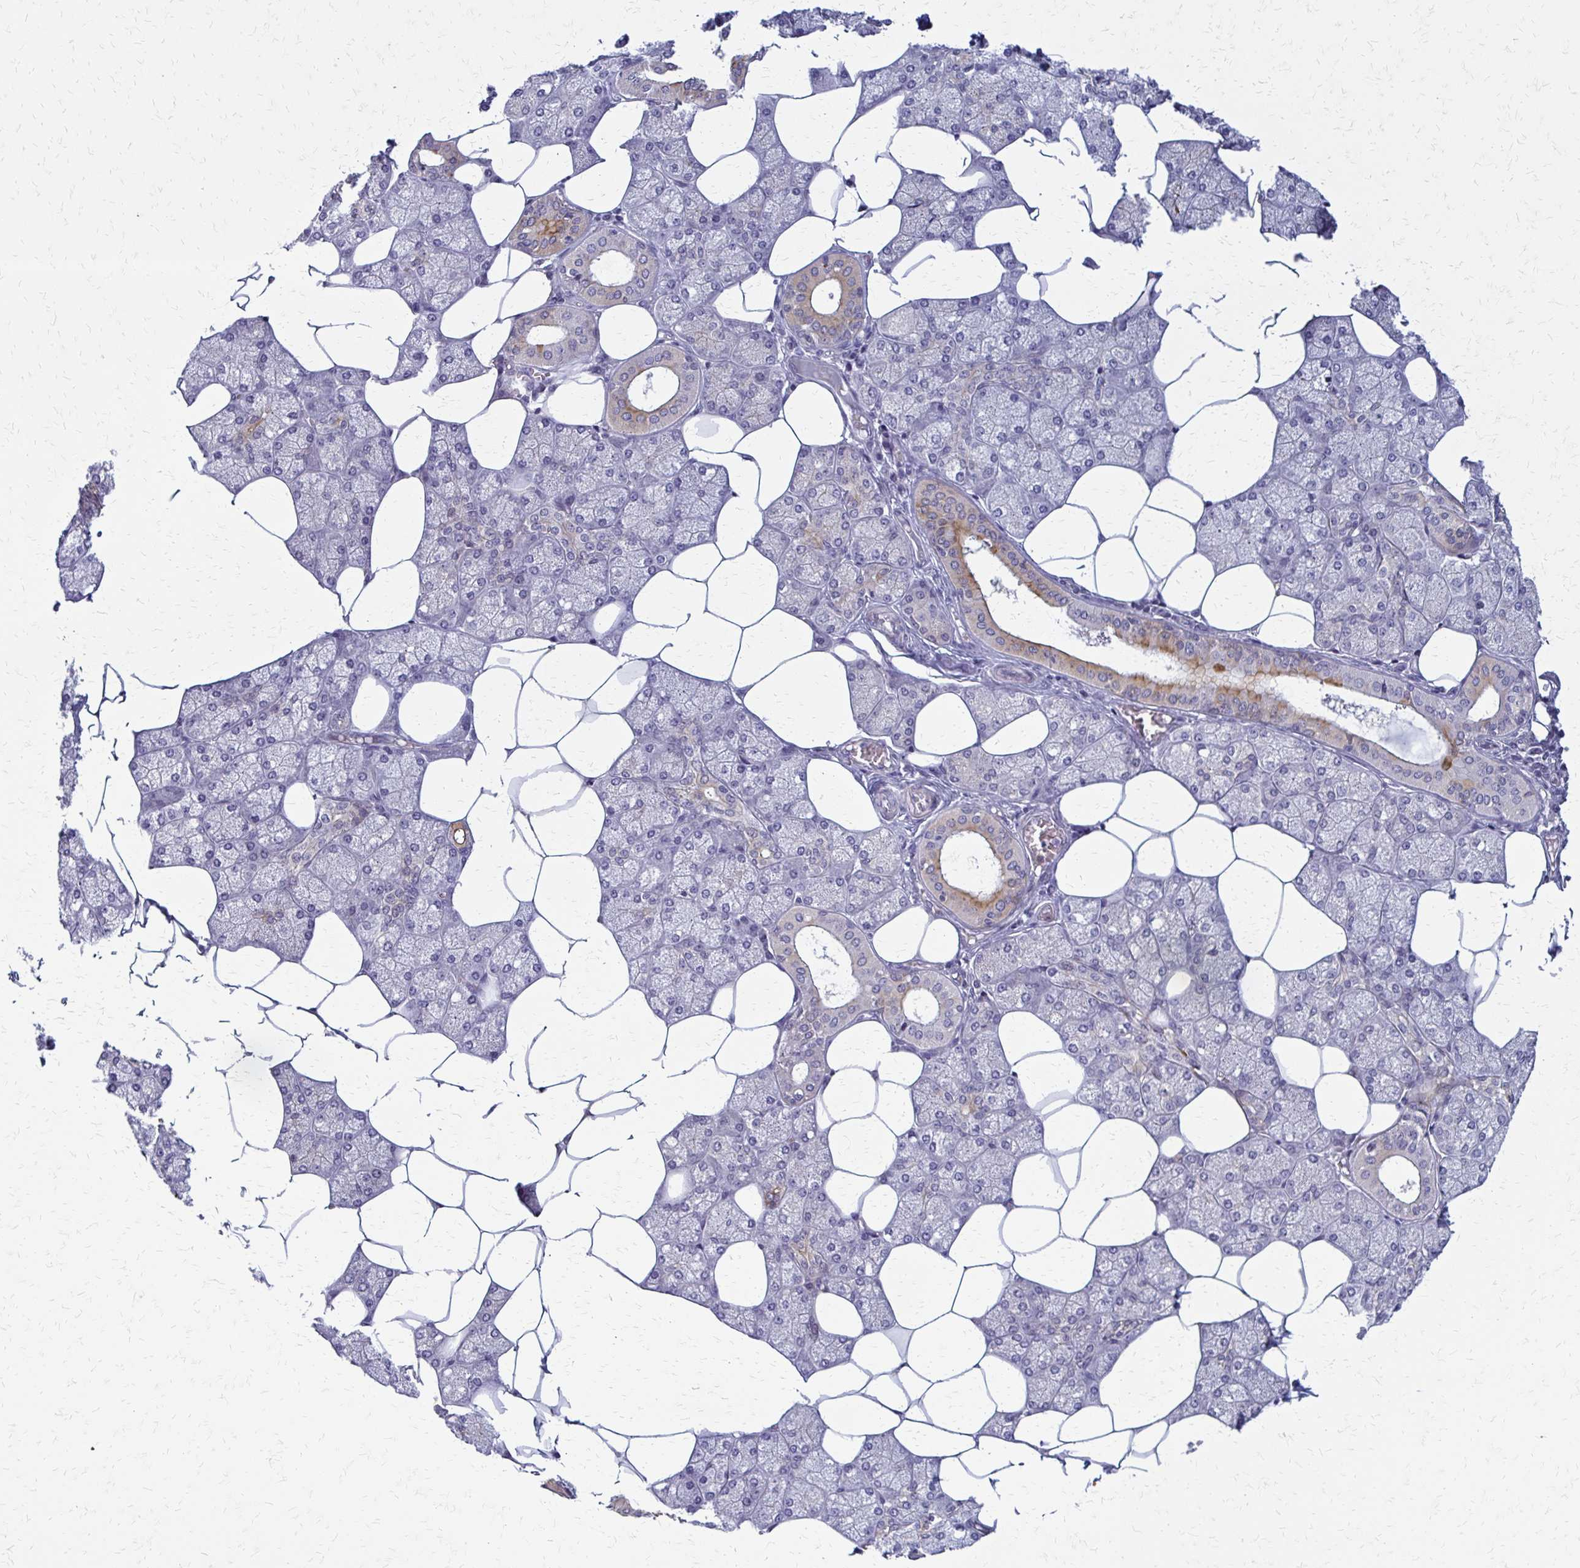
{"staining": {"intensity": "strong", "quantity": "25%-75%", "location": "cytoplasmic/membranous,nuclear"}, "tissue": "salivary gland", "cell_type": "Glandular cells", "image_type": "normal", "snomed": [{"axis": "morphology", "description": "Normal tissue, NOS"}, {"axis": "topography", "description": "Salivary gland"}], "caption": "This histopathology image reveals IHC staining of unremarkable salivary gland, with high strong cytoplasmic/membranous,nuclear staining in approximately 25%-75% of glandular cells.", "gene": "TRIR", "patient": {"sex": "female", "age": 43}}